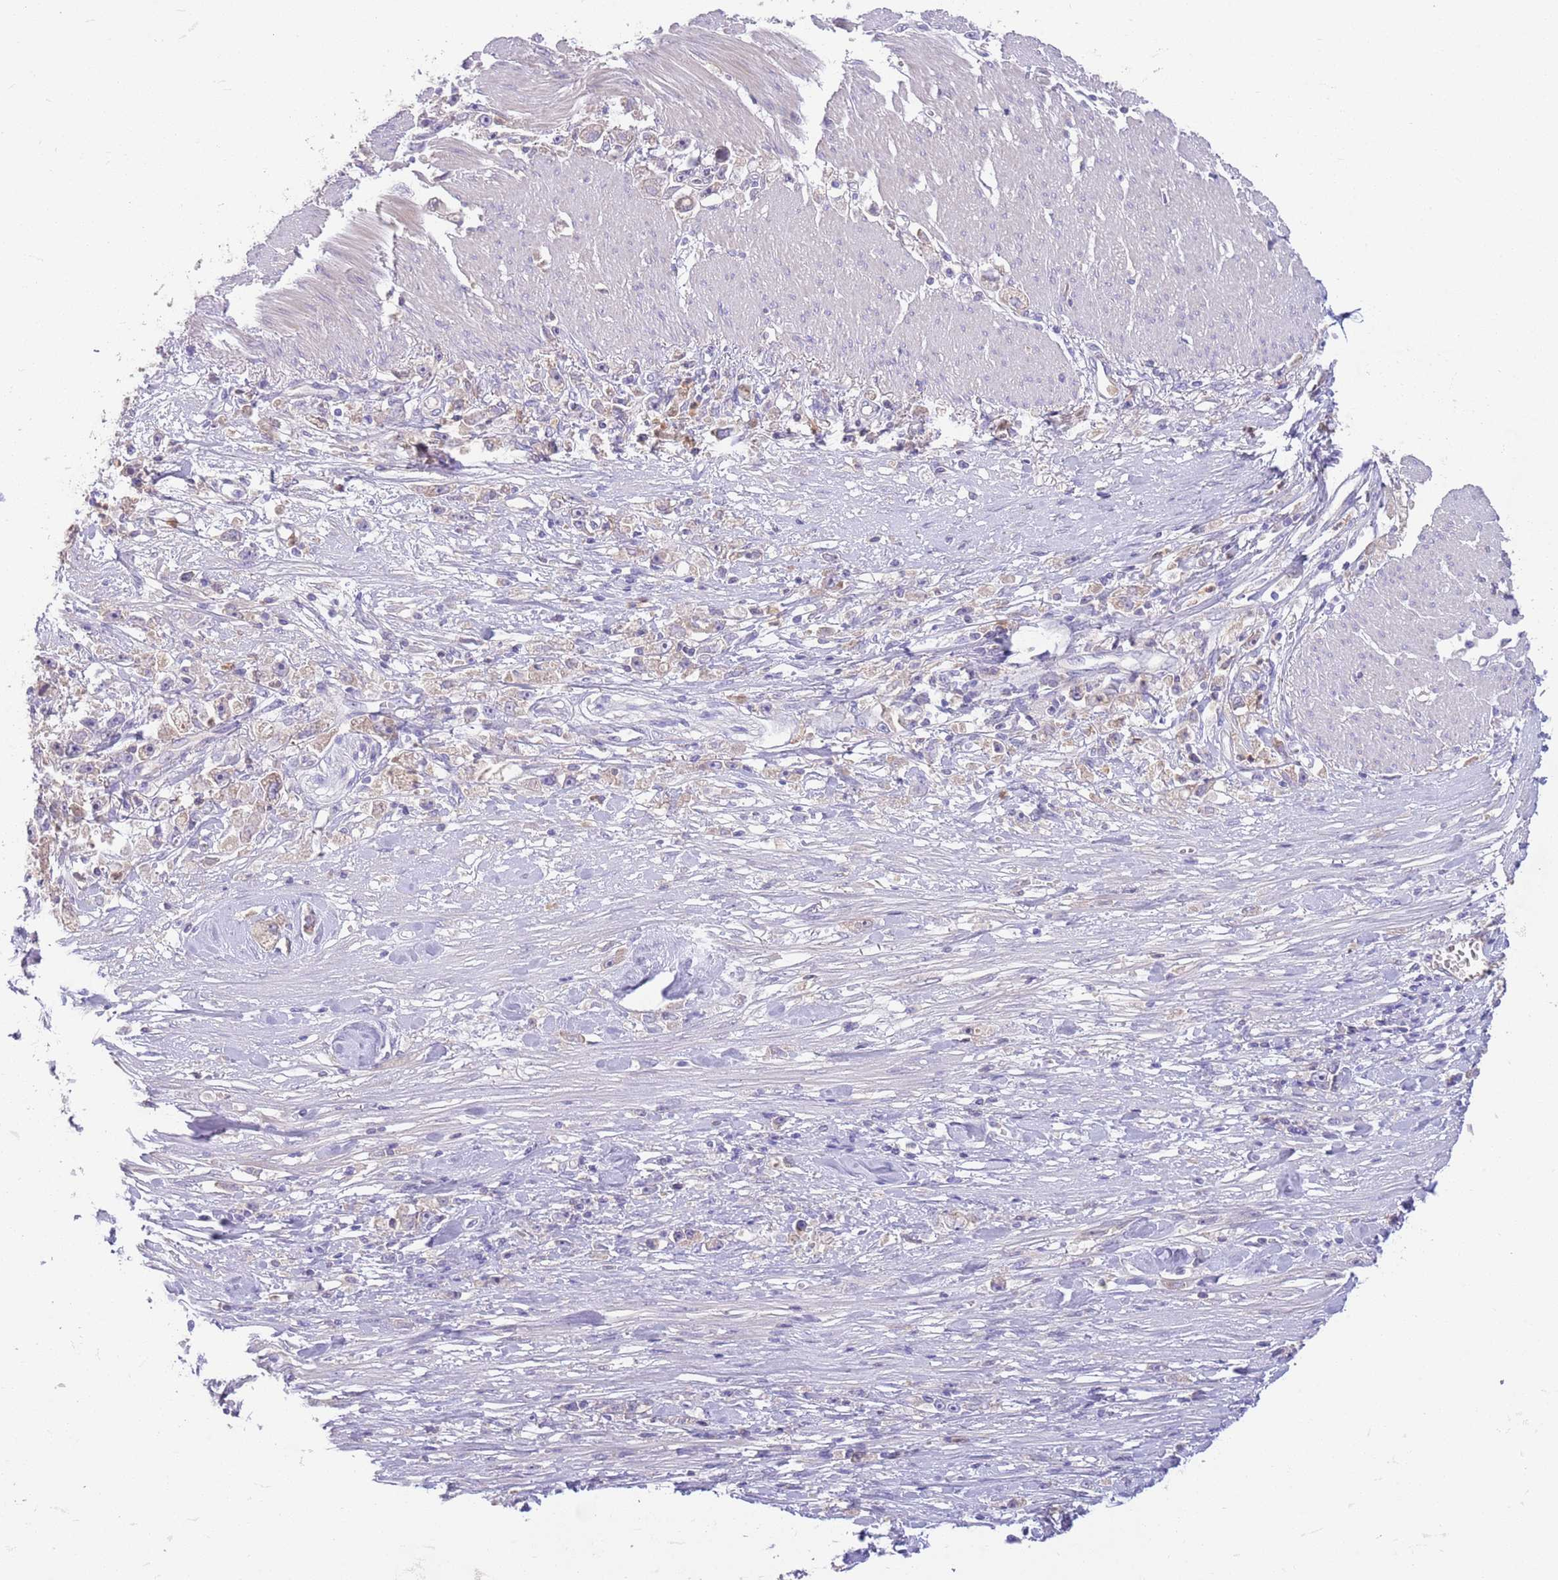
{"staining": {"intensity": "negative", "quantity": "none", "location": "none"}, "tissue": "stomach cancer", "cell_type": "Tumor cells", "image_type": "cancer", "snomed": [{"axis": "morphology", "description": "Adenocarcinoma, NOS"}, {"axis": "topography", "description": "Stomach"}], "caption": "A high-resolution image shows IHC staining of stomach cancer (adenocarcinoma), which shows no significant expression in tumor cells.", "gene": "IGFL4", "patient": {"sex": "female", "age": 59}}